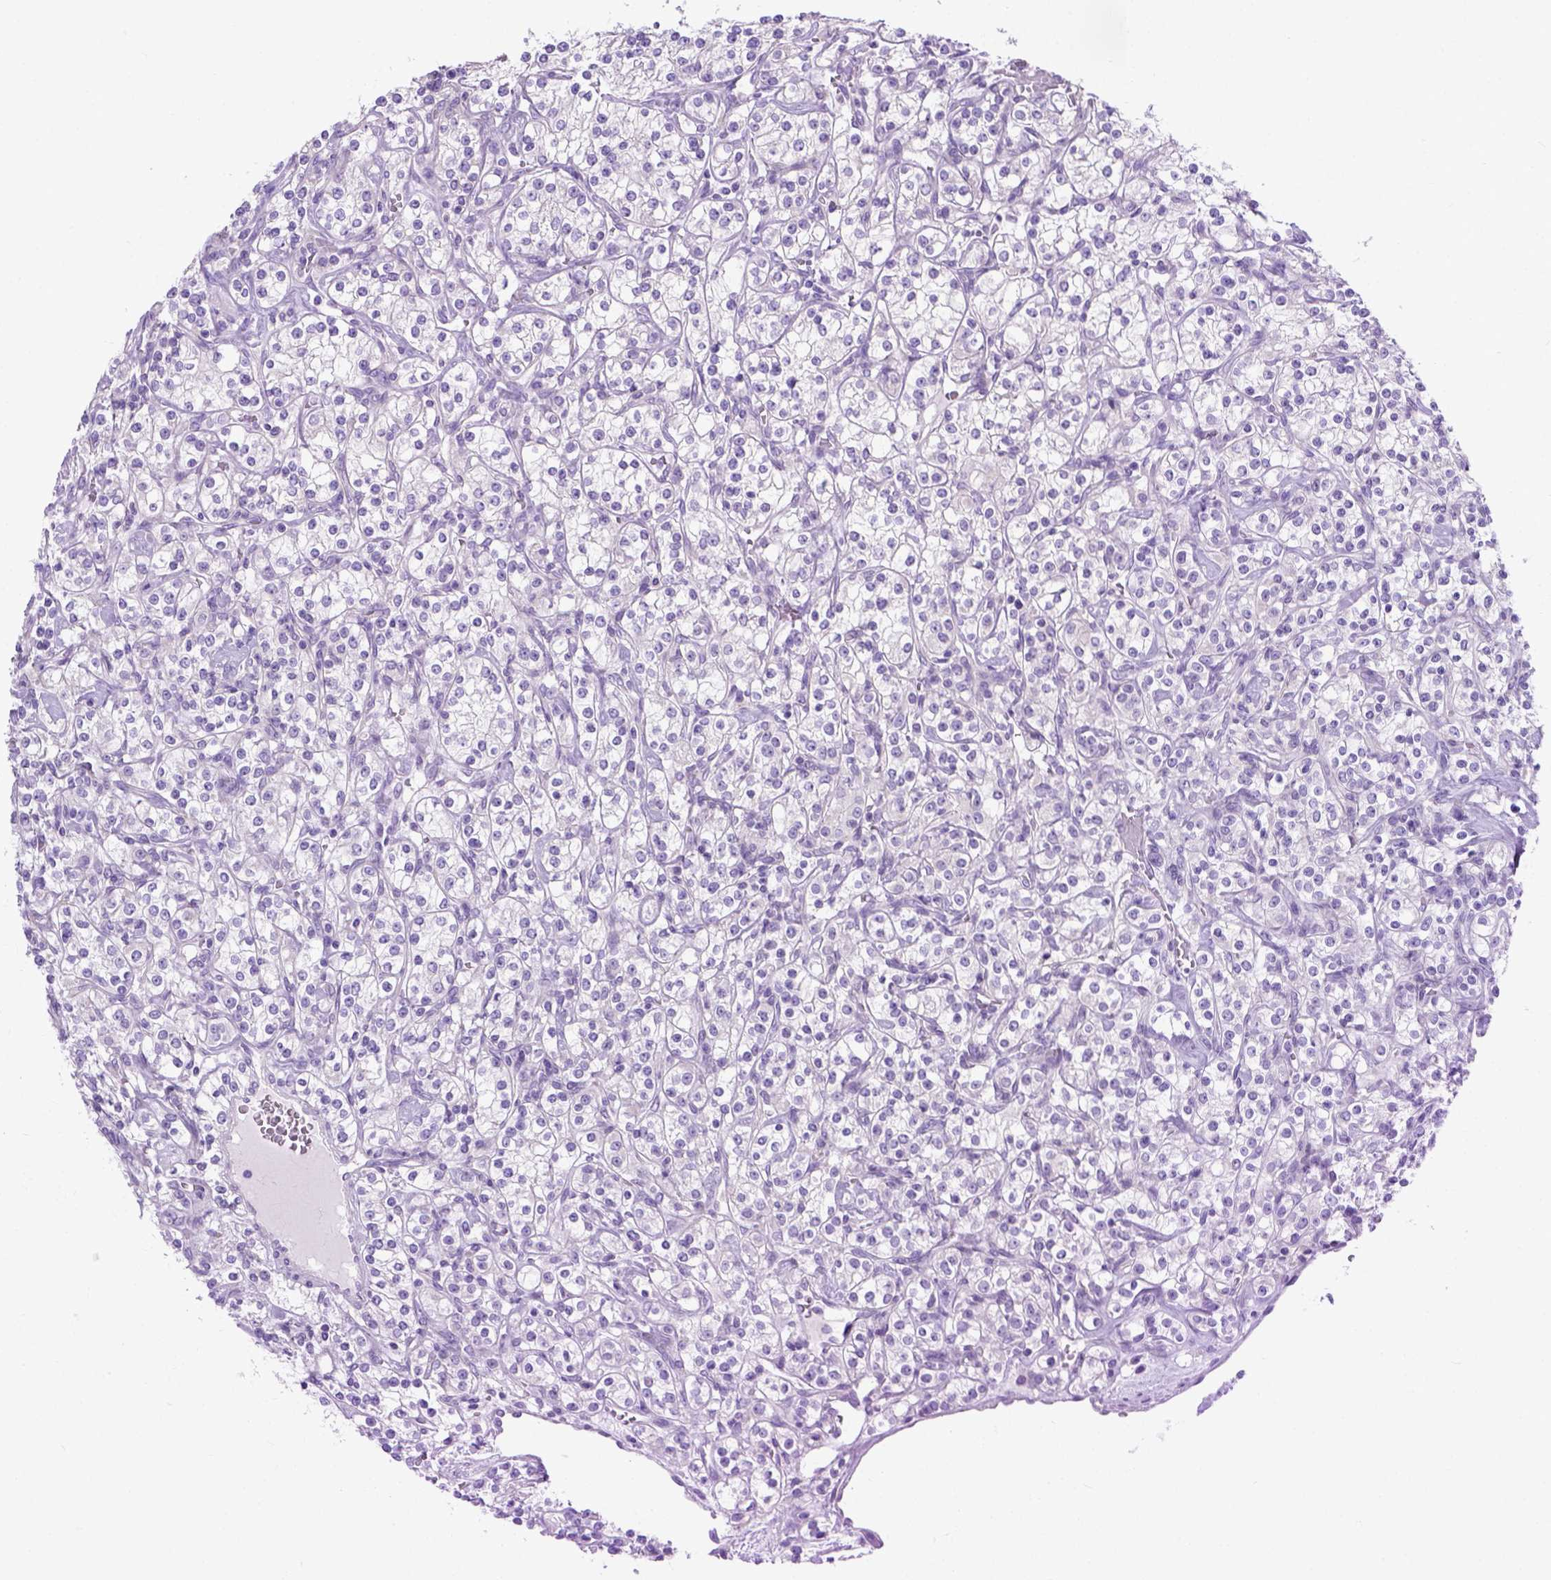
{"staining": {"intensity": "negative", "quantity": "none", "location": "none"}, "tissue": "renal cancer", "cell_type": "Tumor cells", "image_type": "cancer", "snomed": [{"axis": "morphology", "description": "Adenocarcinoma, NOS"}, {"axis": "topography", "description": "Kidney"}], "caption": "Immunohistochemistry micrograph of neoplastic tissue: human renal adenocarcinoma stained with DAB (3,3'-diaminobenzidine) demonstrates no significant protein positivity in tumor cells.", "gene": "ODAD3", "patient": {"sex": "male", "age": 77}}